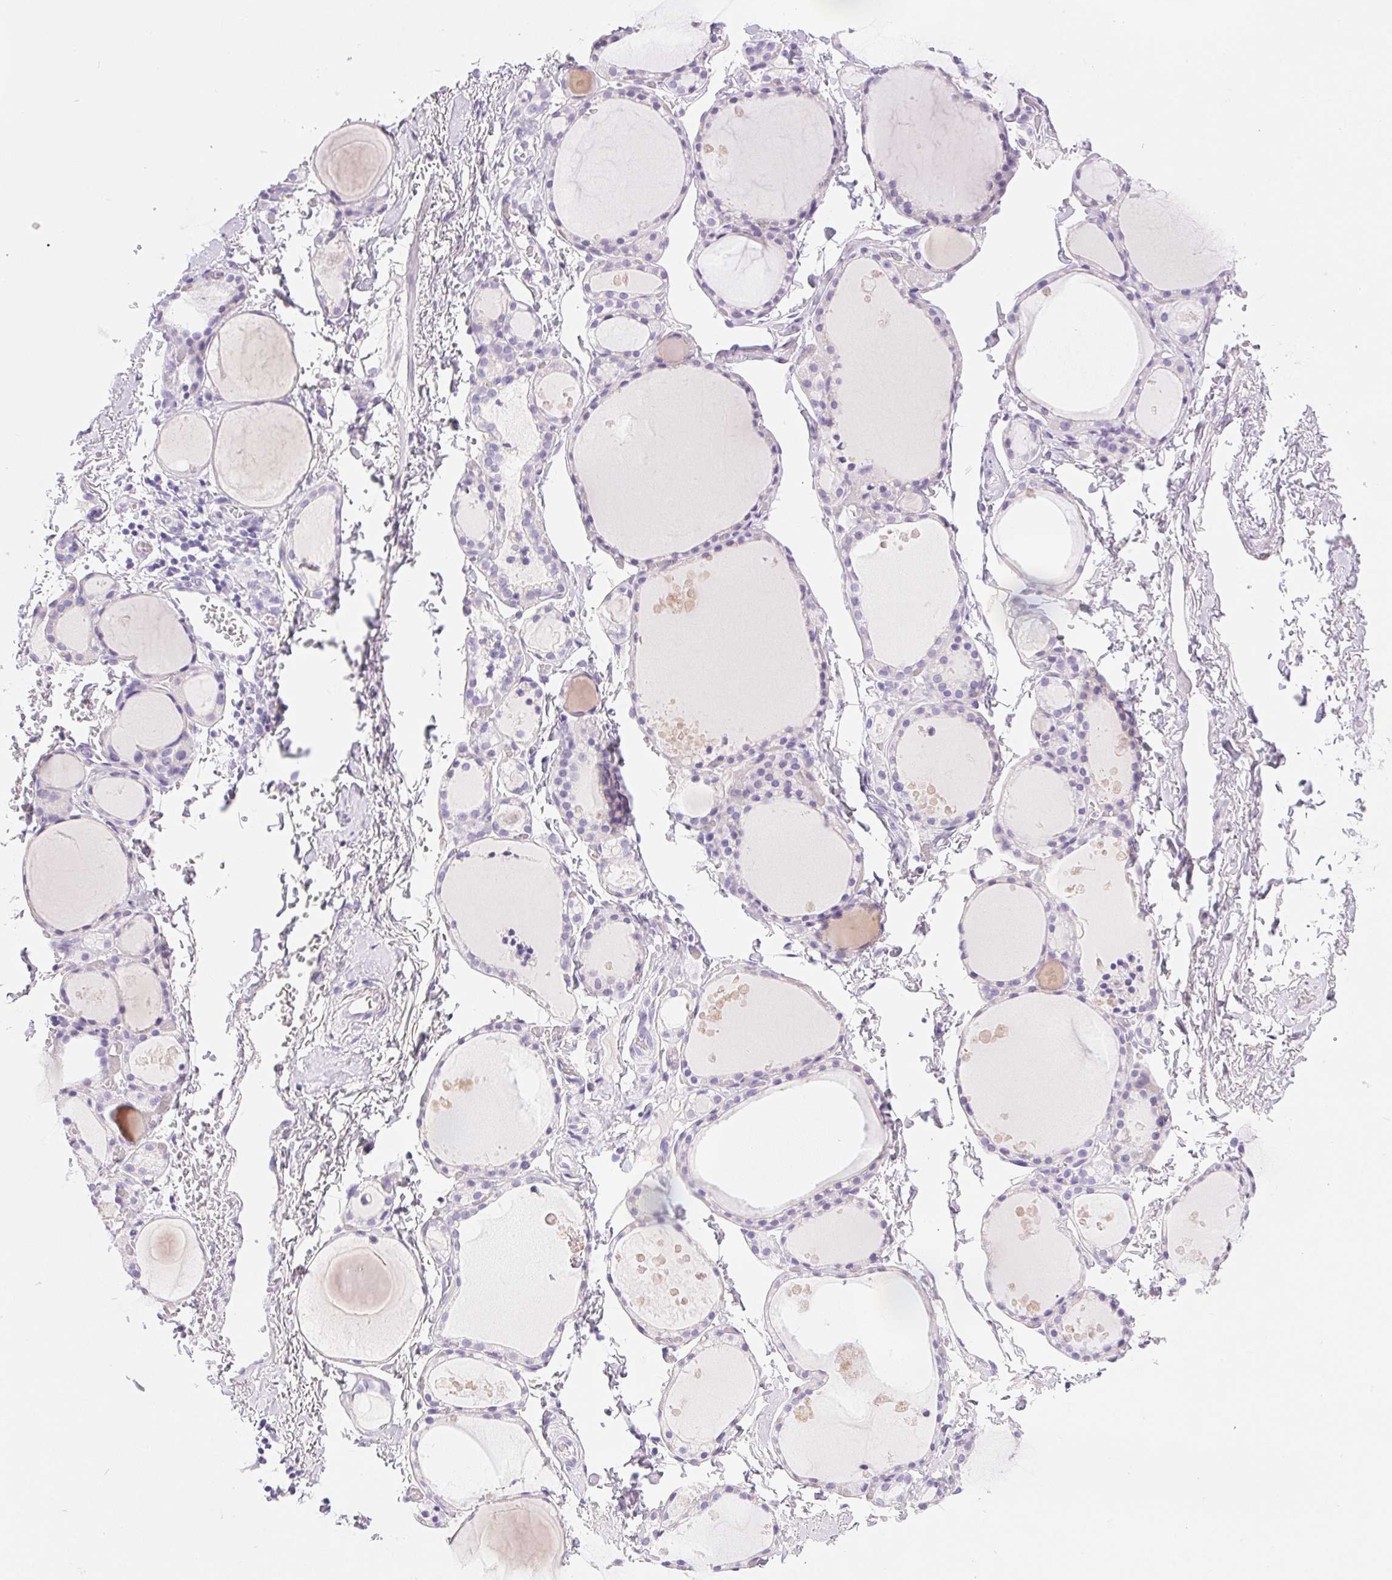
{"staining": {"intensity": "negative", "quantity": "none", "location": "none"}, "tissue": "thyroid gland", "cell_type": "Glandular cells", "image_type": "normal", "snomed": [{"axis": "morphology", "description": "Normal tissue, NOS"}, {"axis": "topography", "description": "Thyroid gland"}], "caption": "DAB (3,3'-diaminobenzidine) immunohistochemical staining of unremarkable thyroid gland shows no significant expression in glandular cells.", "gene": "CLDN16", "patient": {"sex": "male", "age": 68}}